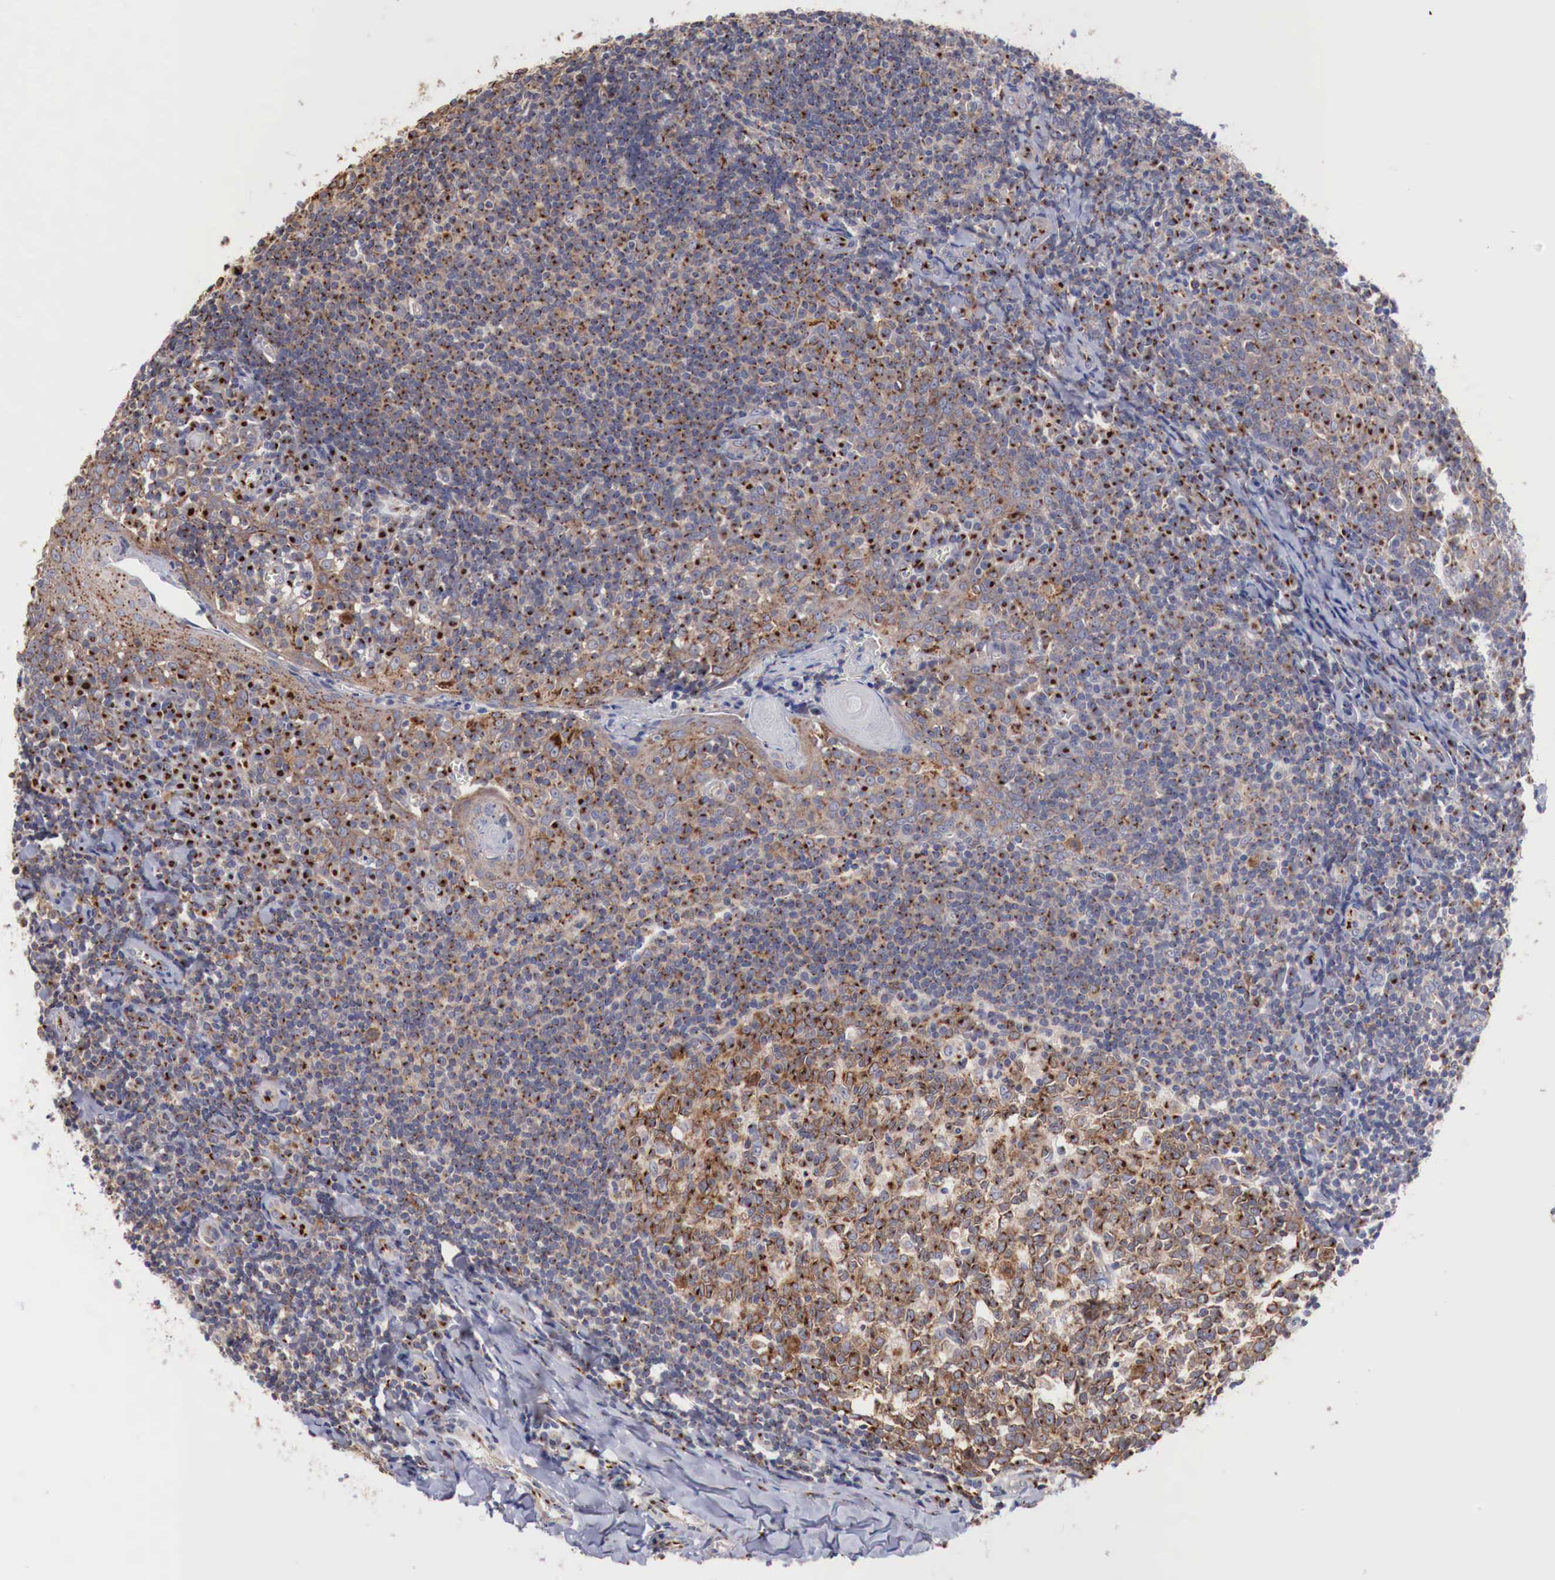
{"staining": {"intensity": "strong", "quantity": ">75%", "location": "cytoplasmic/membranous"}, "tissue": "tonsil", "cell_type": "Germinal center cells", "image_type": "normal", "snomed": [{"axis": "morphology", "description": "Normal tissue, NOS"}, {"axis": "topography", "description": "Tonsil"}], "caption": "This is an image of immunohistochemistry (IHC) staining of normal tonsil, which shows strong staining in the cytoplasmic/membranous of germinal center cells.", "gene": "SYAP1", "patient": {"sex": "female", "age": 41}}